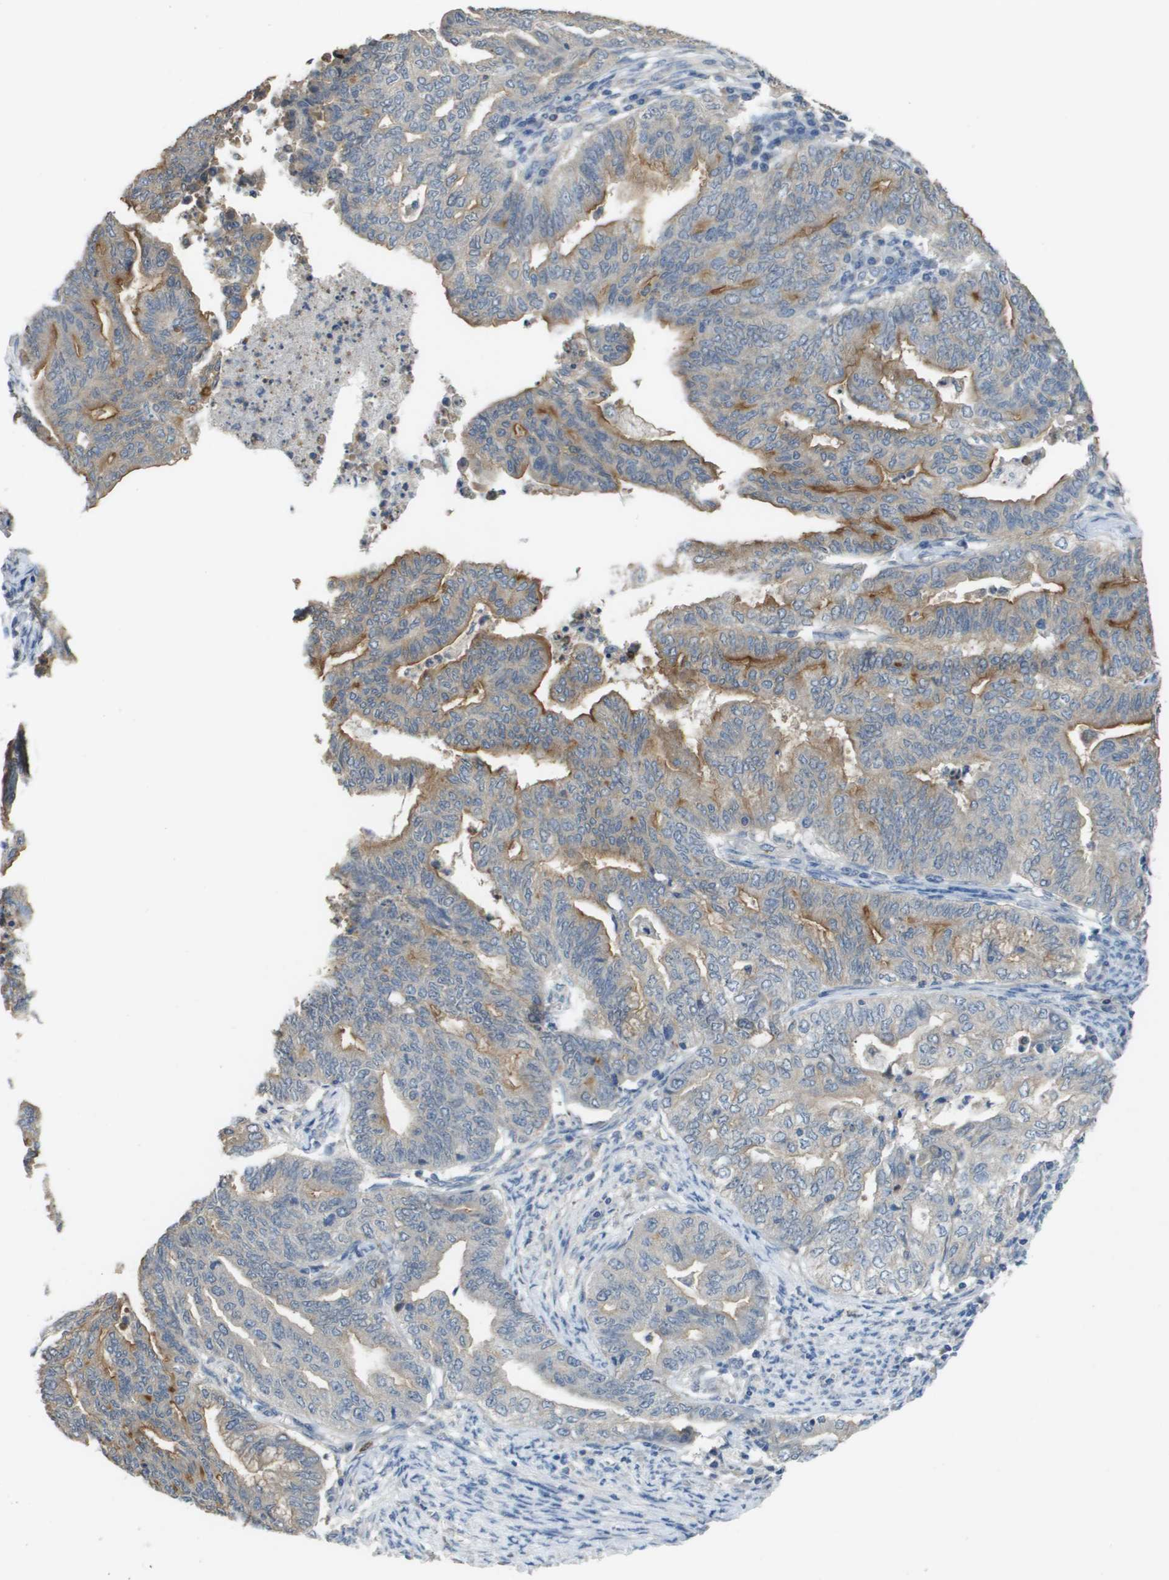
{"staining": {"intensity": "moderate", "quantity": "25%-75%", "location": "cytoplasmic/membranous"}, "tissue": "endometrial cancer", "cell_type": "Tumor cells", "image_type": "cancer", "snomed": [{"axis": "morphology", "description": "Adenocarcinoma, NOS"}, {"axis": "topography", "description": "Endometrium"}], "caption": "Endometrial cancer stained with DAB (3,3'-diaminobenzidine) immunohistochemistry (IHC) shows medium levels of moderate cytoplasmic/membranous expression in approximately 25%-75% of tumor cells.", "gene": "RAB27B", "patient": {"sex": "female", "age": 79}}